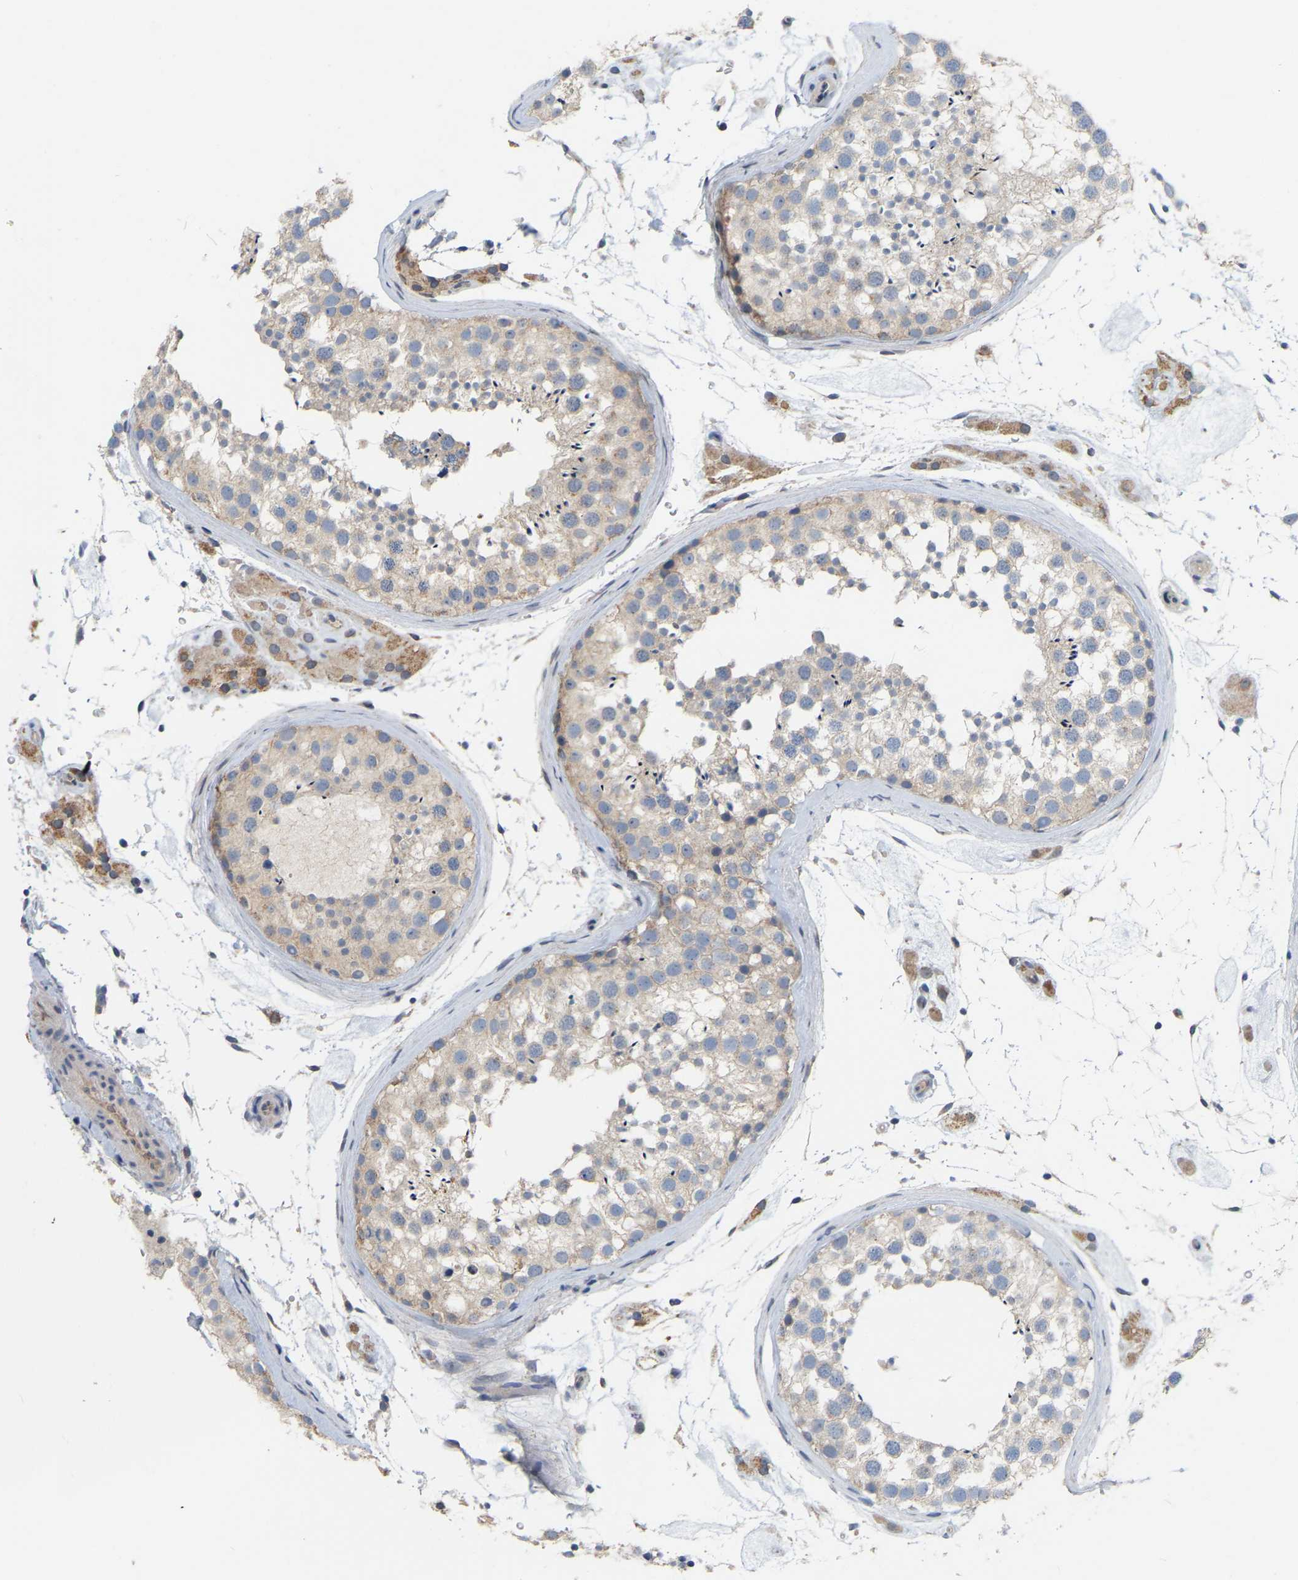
{"staining": {"intensity": "weak", "quantity": "25%-75%", "location": "cytoplasmic/membranous"}, "tissue": "testis", "cell_type": "Cells in seminiferous ducts", "image_type": "normal", "snomed": [{"axis": "morphology", "description": "Normal tissue, NOS"}, {"axis": "topography", "description": "Testis"}], "caption": "IHC image of benign human testis stained for a protein (brown), which exhibits low levels of weak cytoplasmic/membranous positivity in about 25%-75% of cells in seminiferous ducts.", "gene": "SSH1", "patient": {"sex": "male", "age": 46}}